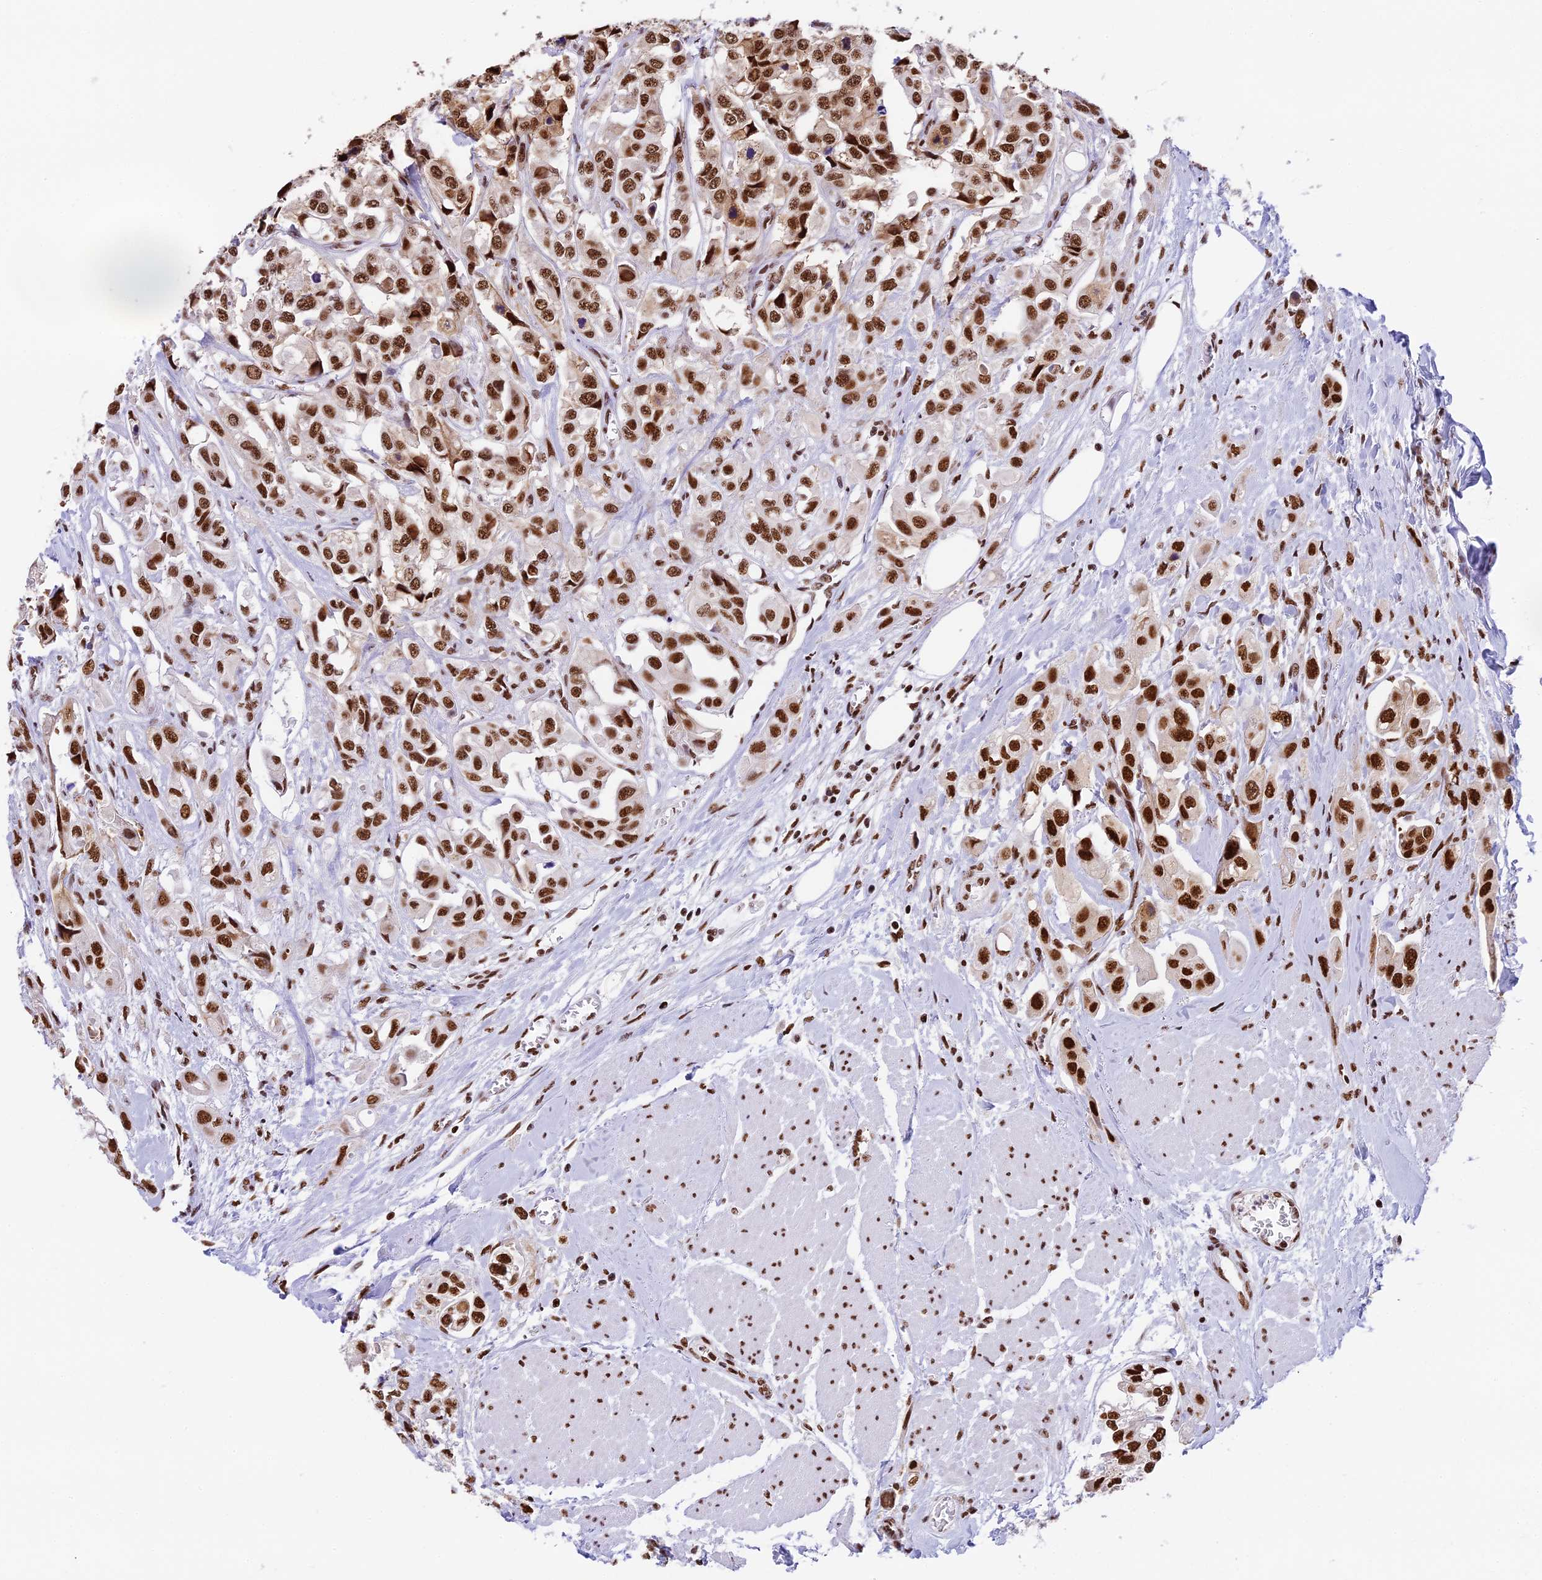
{"staining": {"intensity": "strong", "quantity": ">75%", "location": "nuclear"}, "tissue": "urothelial cancer", "cell_type": "Tumor cells", "image_type": "cancer", "snomed": [{"axis": "morphology", "description": "Urothelial carcinoma, High grade"}, {"axis": "topography", "description": "Urinary bladder"}], "caption": "Strong nuclear positivity is identified in approximately >75% of tumor cells in urothelial cancer.", "gene": "SBNO1", "patient": {"sex": "male", "age": 67}}